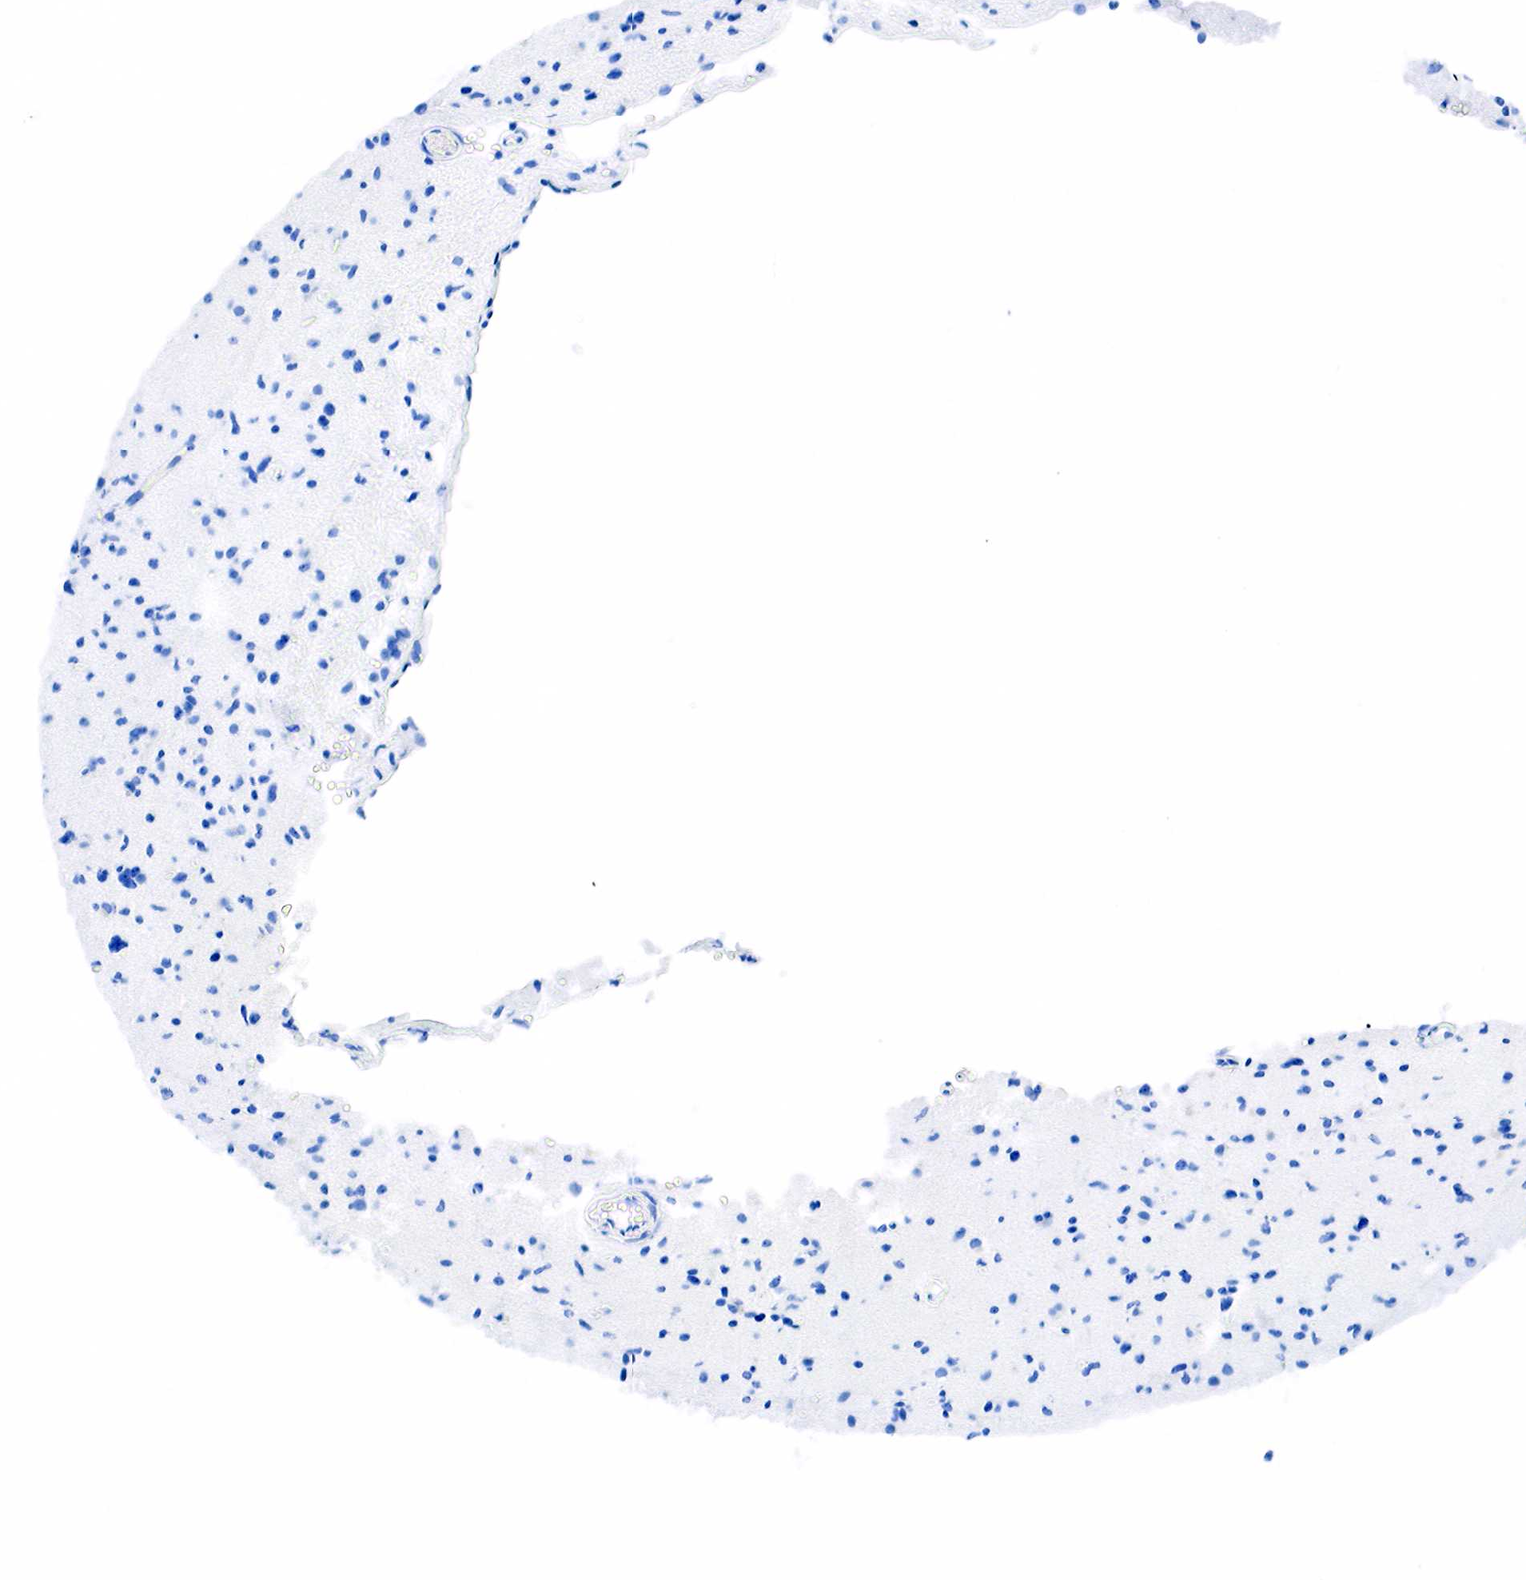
{"staining": {"intensity": "negative", "quantity": "none", "location": "none"}, "tissue": "glioma", "cell_type": "Tumor cells", "image_type": "cancer", "snomed": [{"axis": "morphology", "description": "Glioma, malignant, Low grade"}, {"axis": "topography", "description": "Brain"}], "caption": "IHC photomicrograph of neoplastic tissue: glioma stained with DAB (3,3'-diaminobenzidine) demonstrates no significant protein staining in tumor cells.", "gene": "PTH", "patient": {"sex": "female", "age": 46}}